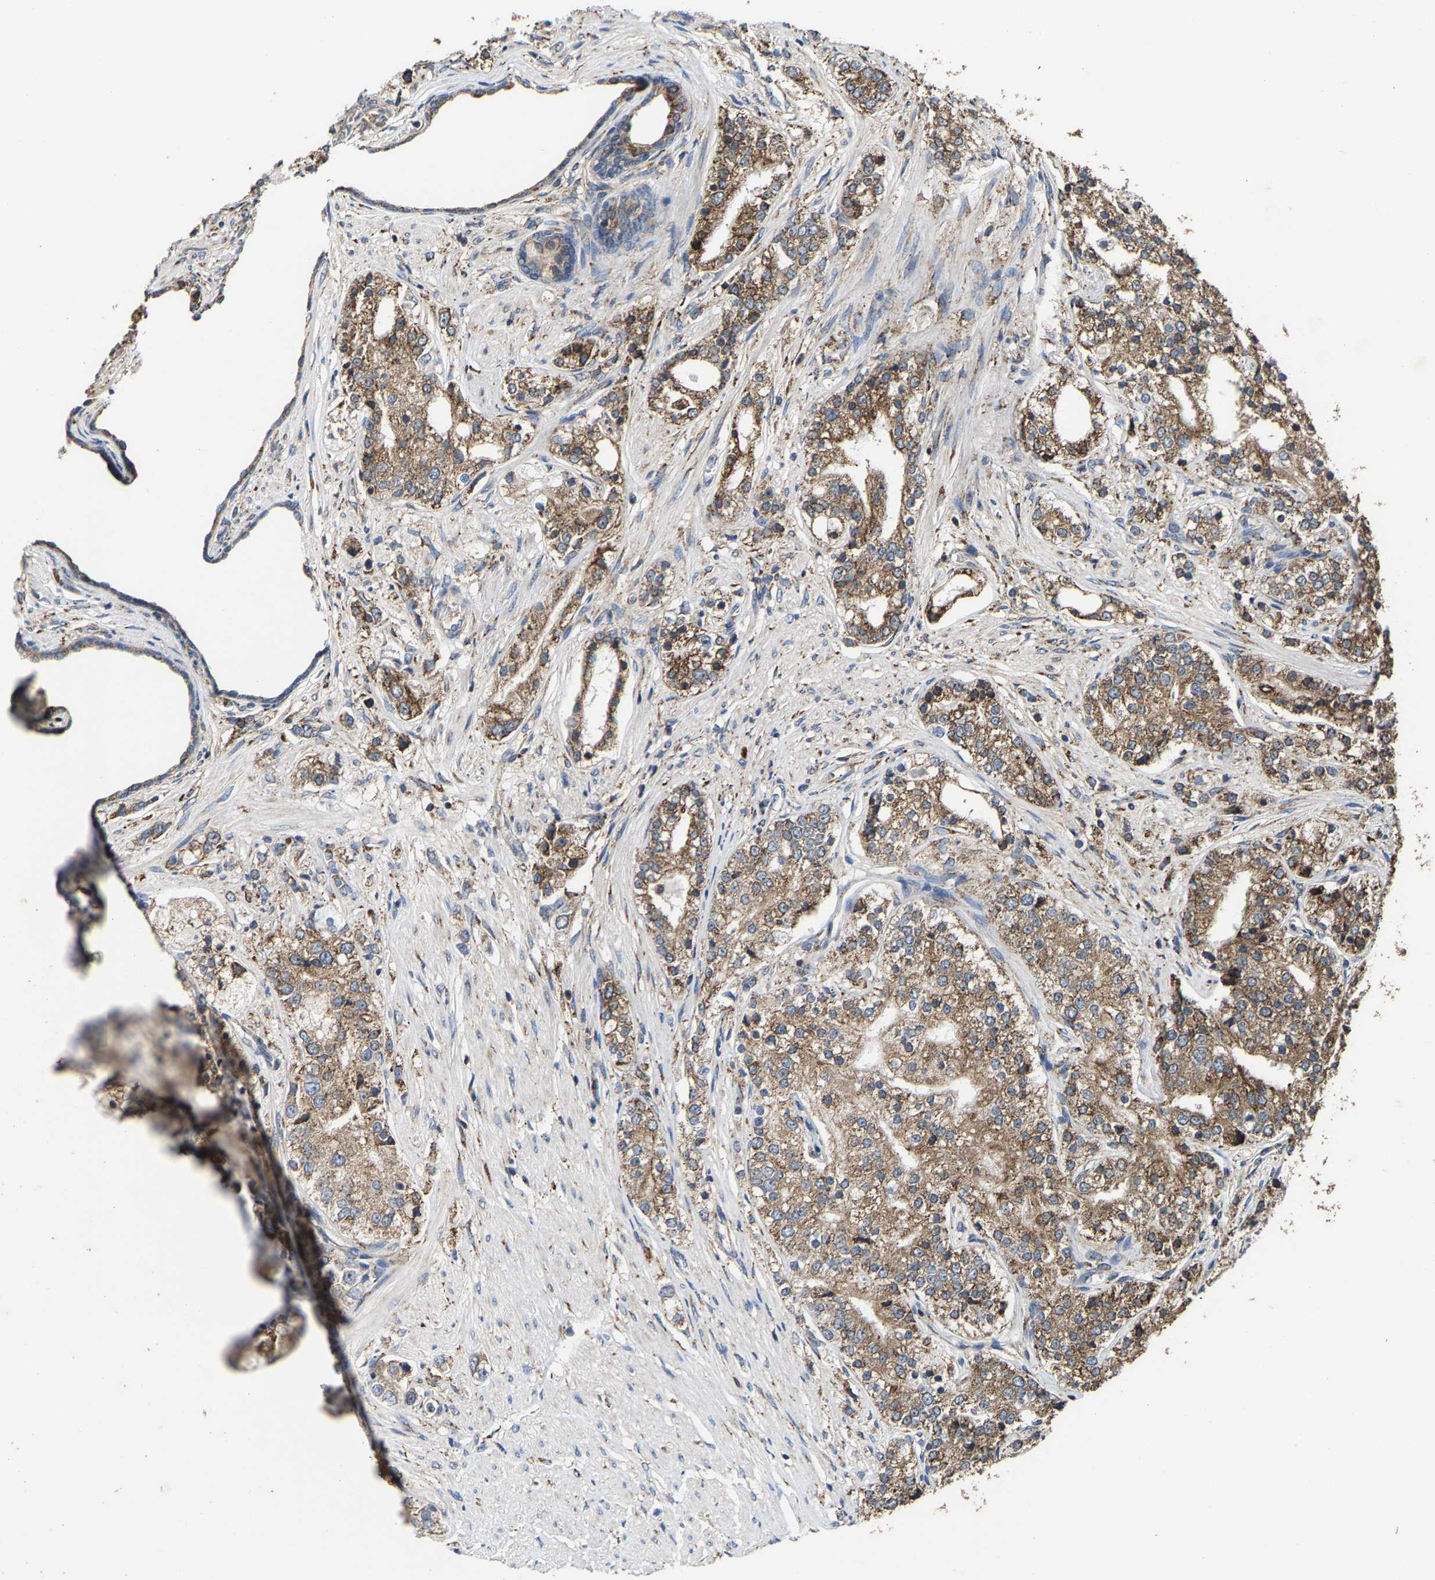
{"staining": {"intensity": "moderate", "quantity": ">75%", "location": "cytoplasmic/membranous"}, "tissue": "prostate cancer", "cell_type": "Tumor cells", "image_type": "cancer", "snomed": [{"axis": "morphology", "description": "Adenocarcinoma, High grade"}, {"axis": "topography", "description": "Prostate"}], "caption": "The histopathology image reveals staining of prostate cancer (adenocarcinoma (high-grade)), revealing moderate cytoplasmic/membranous protein expression (brown color) within tumor cells.", "gene": "FGD3", "patient": {"sex": "male", "age": 50}}